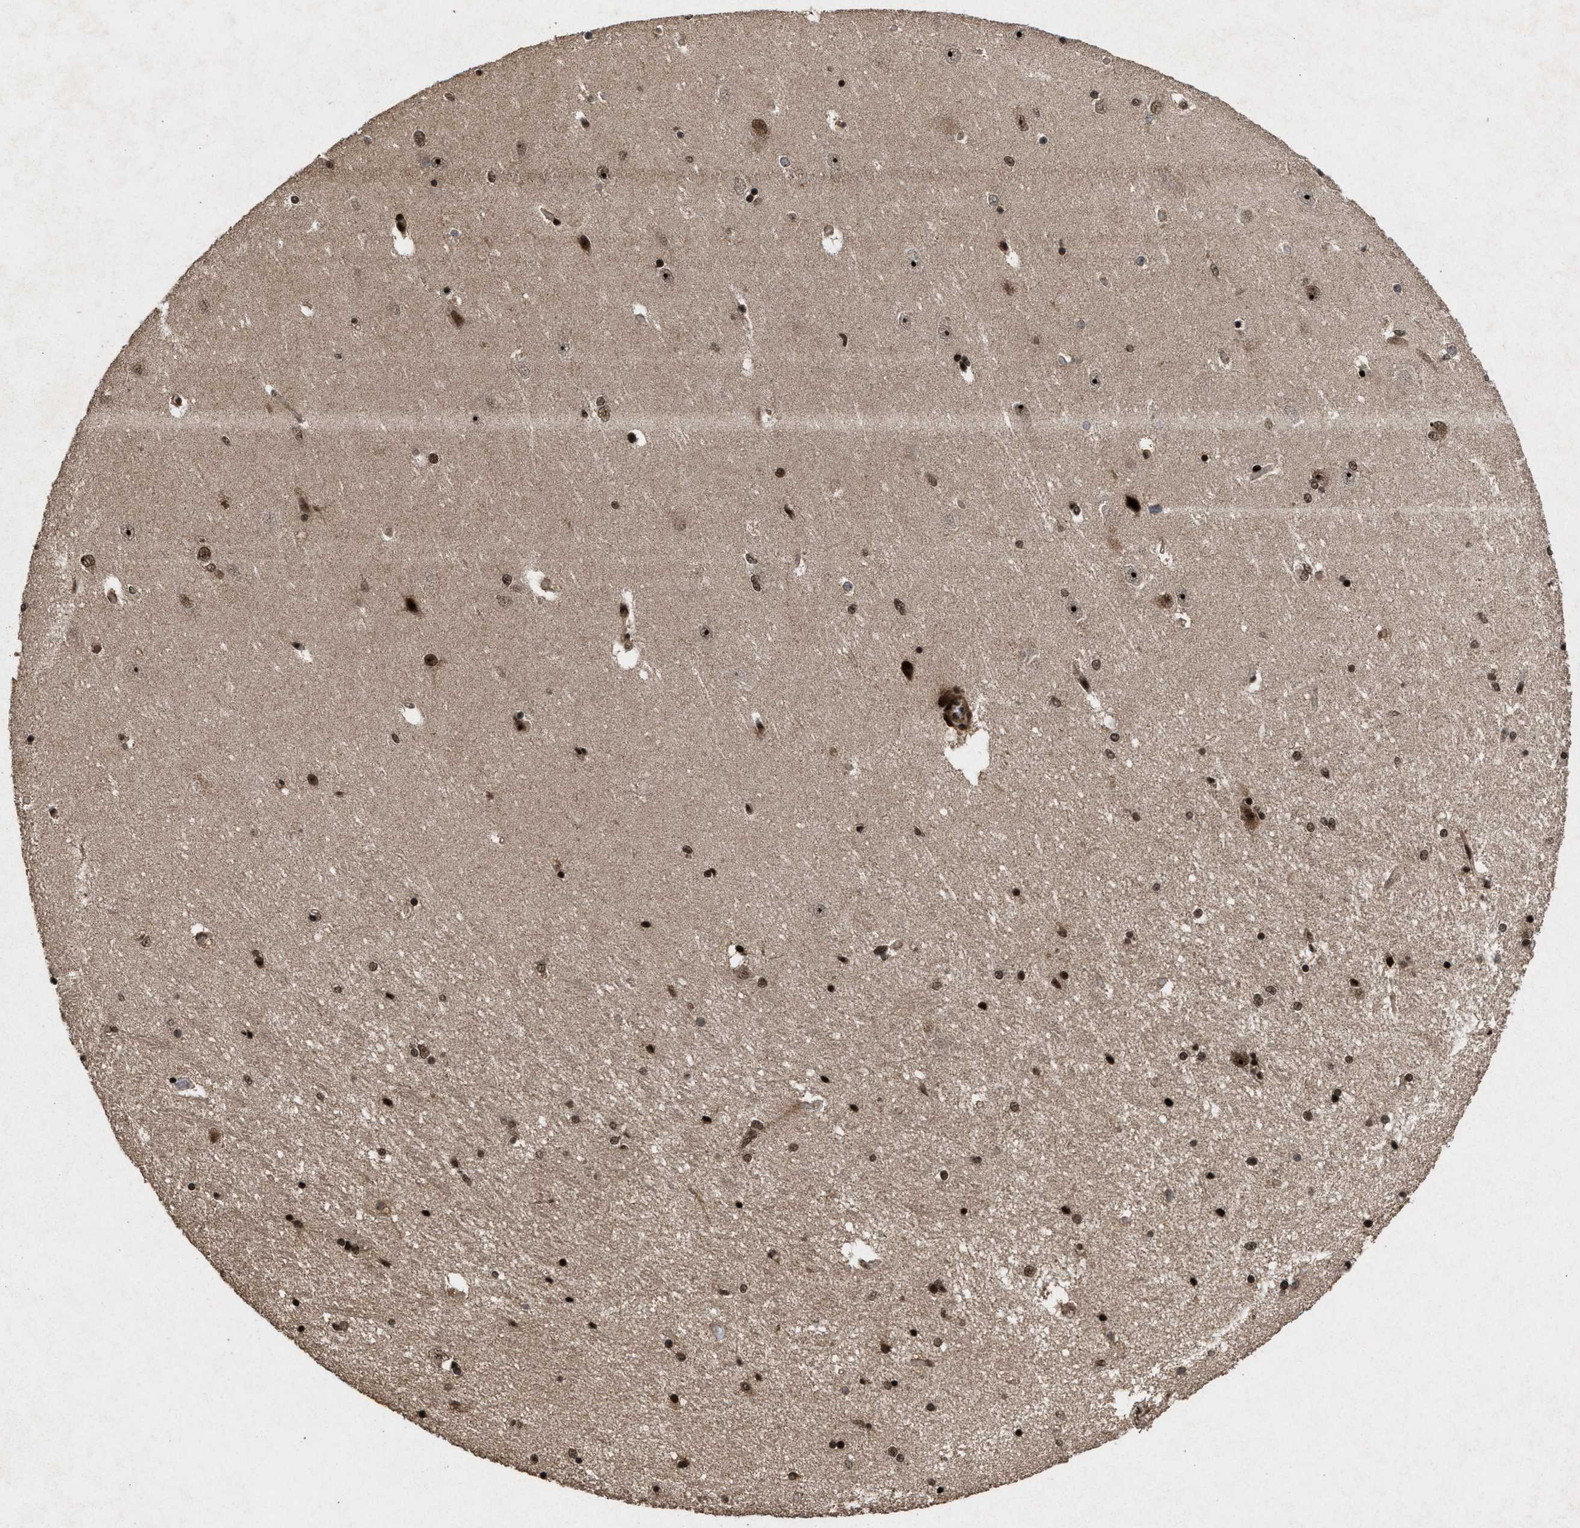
{"staining": {"intensity": "strong", "quantity": ">75%", "location": "nuclear"}, "tissue": "hippocampus", "cell_type": "Glial cells", "image_type": "normal", "snomed": [{"axis": "morphology", "description": "Normal tissue, NOS"}, {"axis": "topography", "description": "Hippocampus"}], "caption": "An IHC micrograph of benign tissue is shown. Protein staining in brown shows strong nuclear positivity in hippocampus within glial cells. The protein is stained brown, and the nuclei are stained in blue (DAB IHC with brightfield microscopy, high magnification).", "gene": "WIZ", "patient": {"sex": "female", "age": 54}}